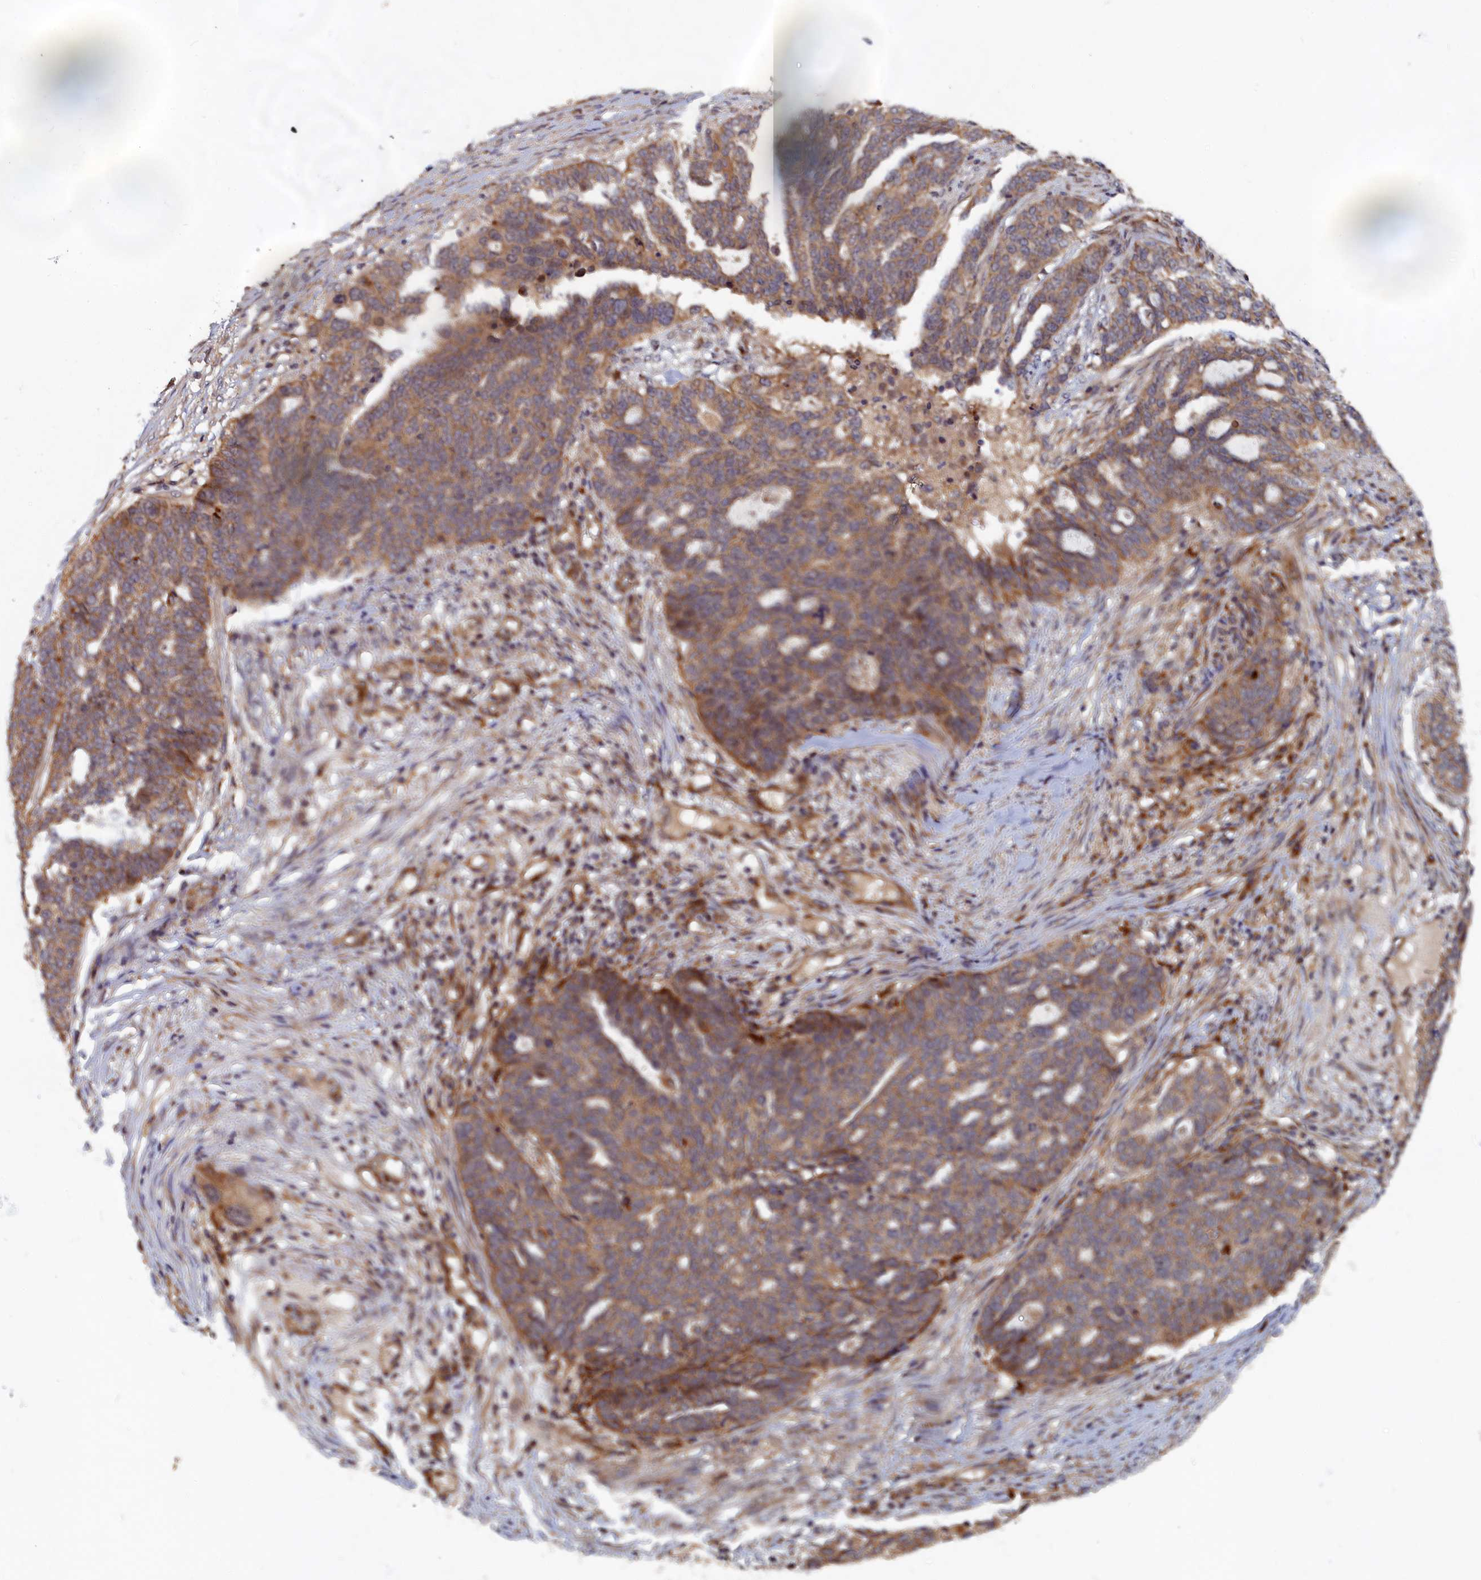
{"staining": {"intensity": "moderate", "quantity": ">75%", "location": "cytoplasmic/membranous"}, "tissue": "ovarian cancer", "cell_type": "Tumor cells", "image_type": "cancer", "snomed": [{"axis": "morphology", "description": "Cystadenocarcinoma, serous, NOS"}, {"axis": "topography", "description": "Ovary"}], "caption": "Approximately >75% of tumor cells in ovarian serous cystadenocarcinoma reveal moderate cytoplasmic/membranous protein expression as visualized by brown immunohistochemical staining.", "gene": "TRAPPC2L", "patient": {"sex": "female", "age": 59}}